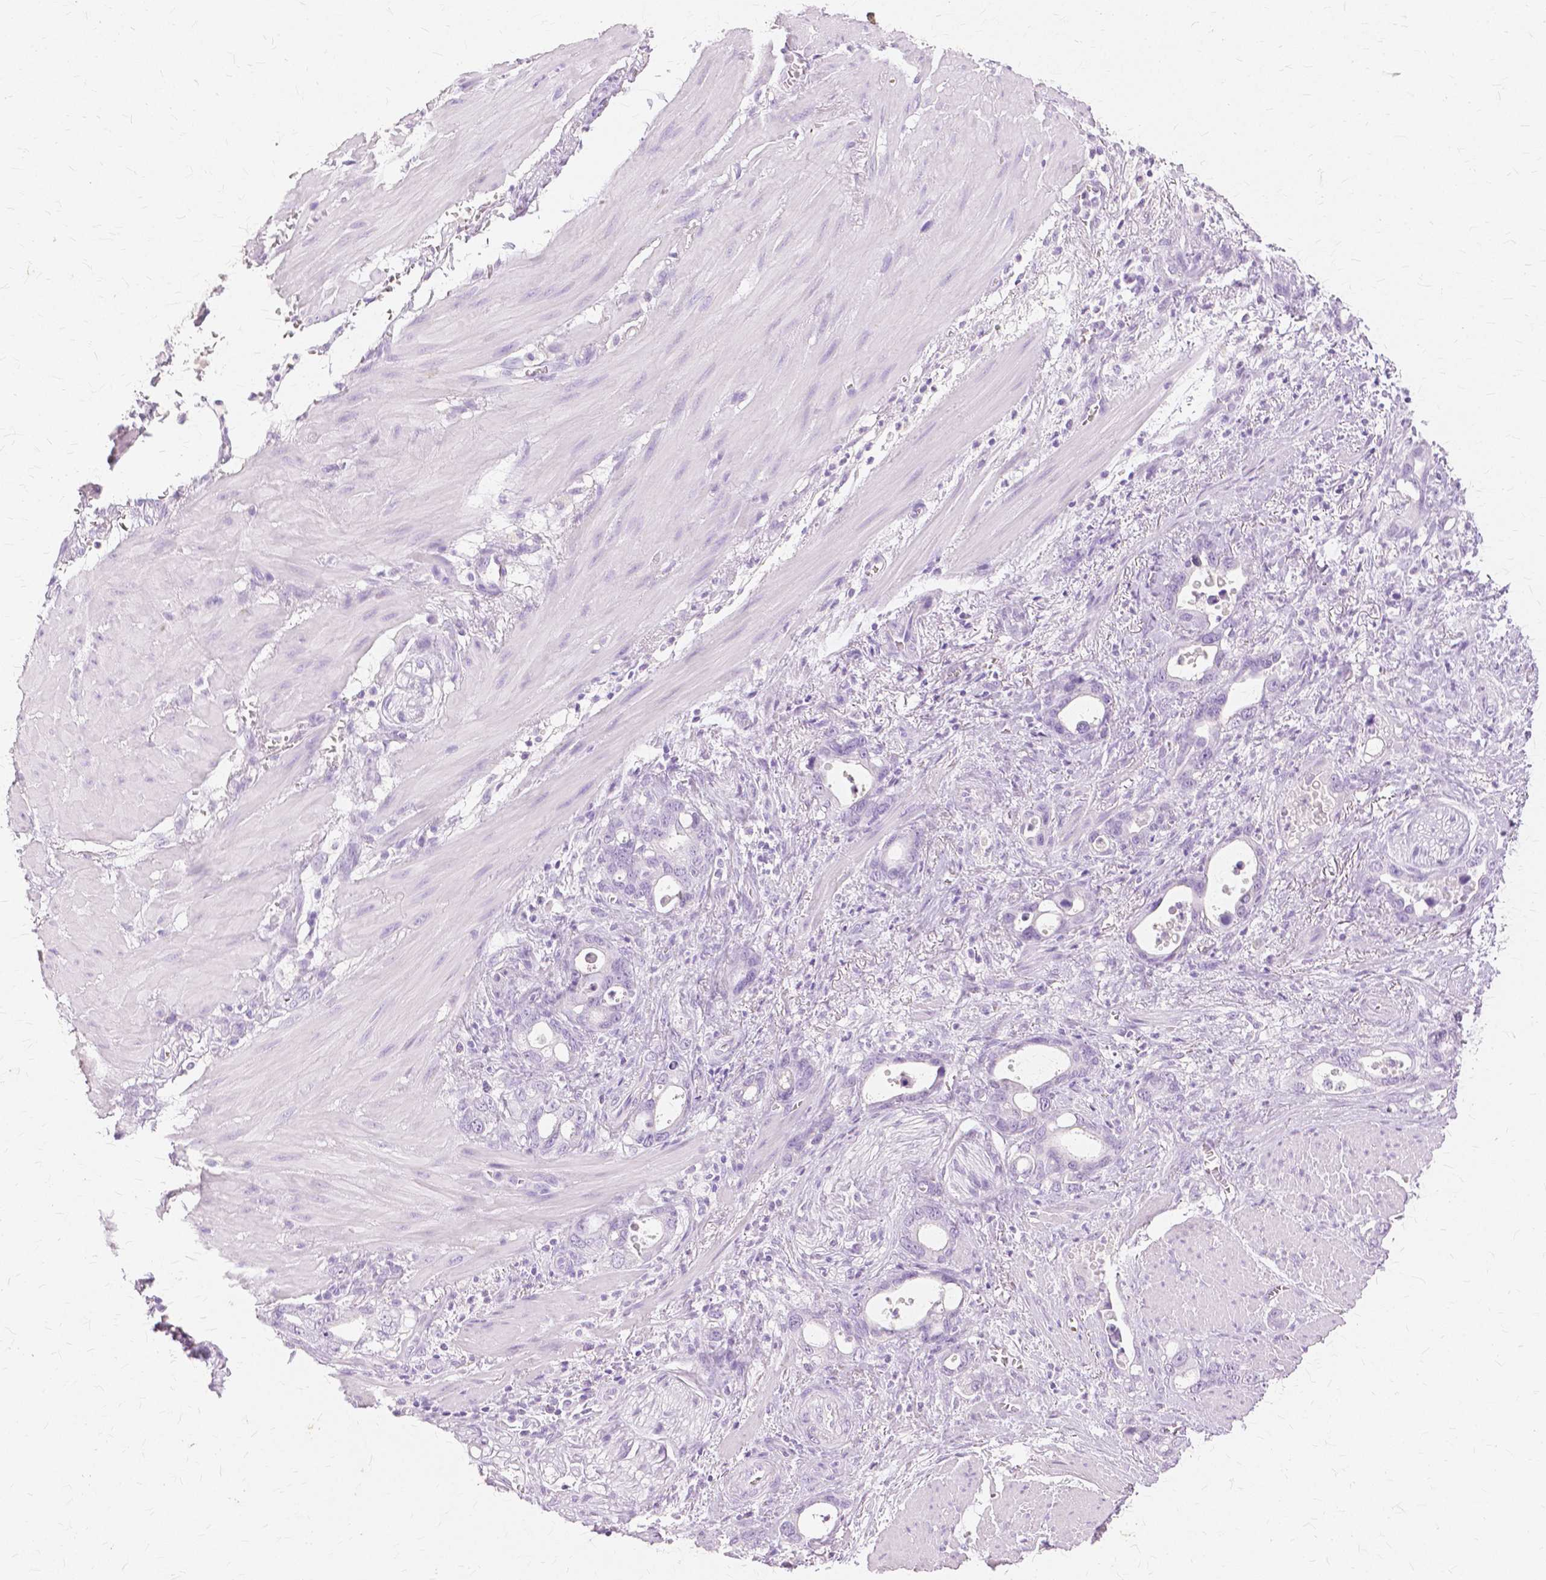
{"staining": {"intensity": "negative", "quantity": "none", "location": "none"}, "tissue": "stomach cancer", "cell_type": "Tumor cells", "image_type": "cancer", "snomed": [{"axis": "morphology", "description": "Normal tissue, NOS"}, {"axis": "morphology", "description": "Adenocarcinoma, NOS"}, {"axis": "topography", "description": "Esophagus"}, {"axis": "topography", "description": "Stomach, upper"}], "caption": "This micrograph is of stomach adenocarcinoma stained with immunohistochemistry (IHC) to label a protein in brown with the nuclei are counter-stained blue. There is no staining in tumor cells.", "gene": "TGM1", "patient": {"sex": "male", "age": 74}}